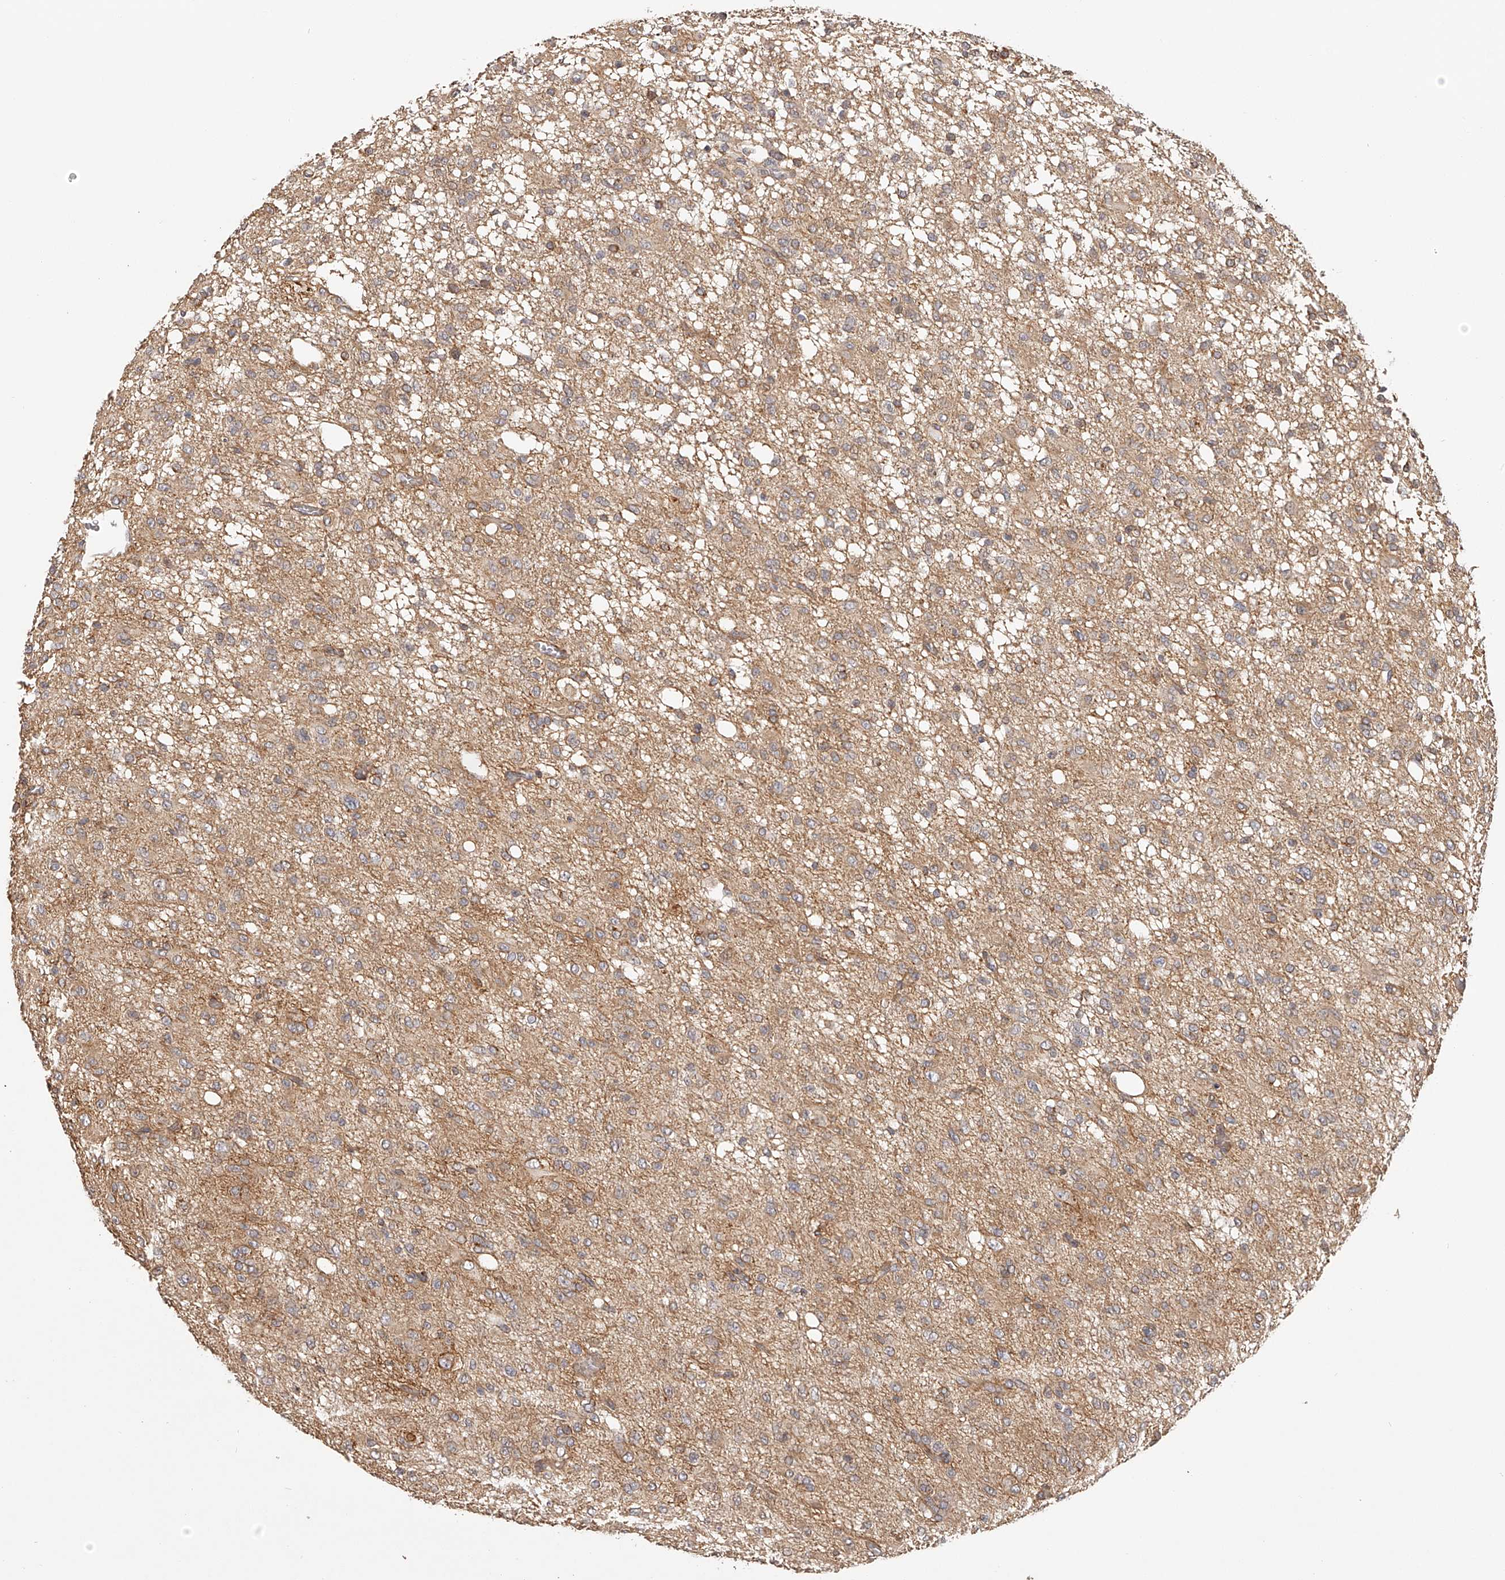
{"staining": {"intensity": "weak", "quantity": "<25%", "location": "cytoplasmic/membranous"}, "tissue": "glioma", "cell_type": "Tumor cells", "image_type": "cancer", "snomed": [{"axis": "morphology", "description": "Glioma, malignant, High grade"}, {"axis": "topography", "description": "Brain"}], "caption": "Immunohistochemical staining of glioma reveals no significant positivity in tumor cells. Brightfield microscopy of immunohistochemistry stained with DAB (brown) and hematoxylin (blue), captured at high magnification.", "gene": "ZNF582", "patient": {"sex": "female", "age": 59}}